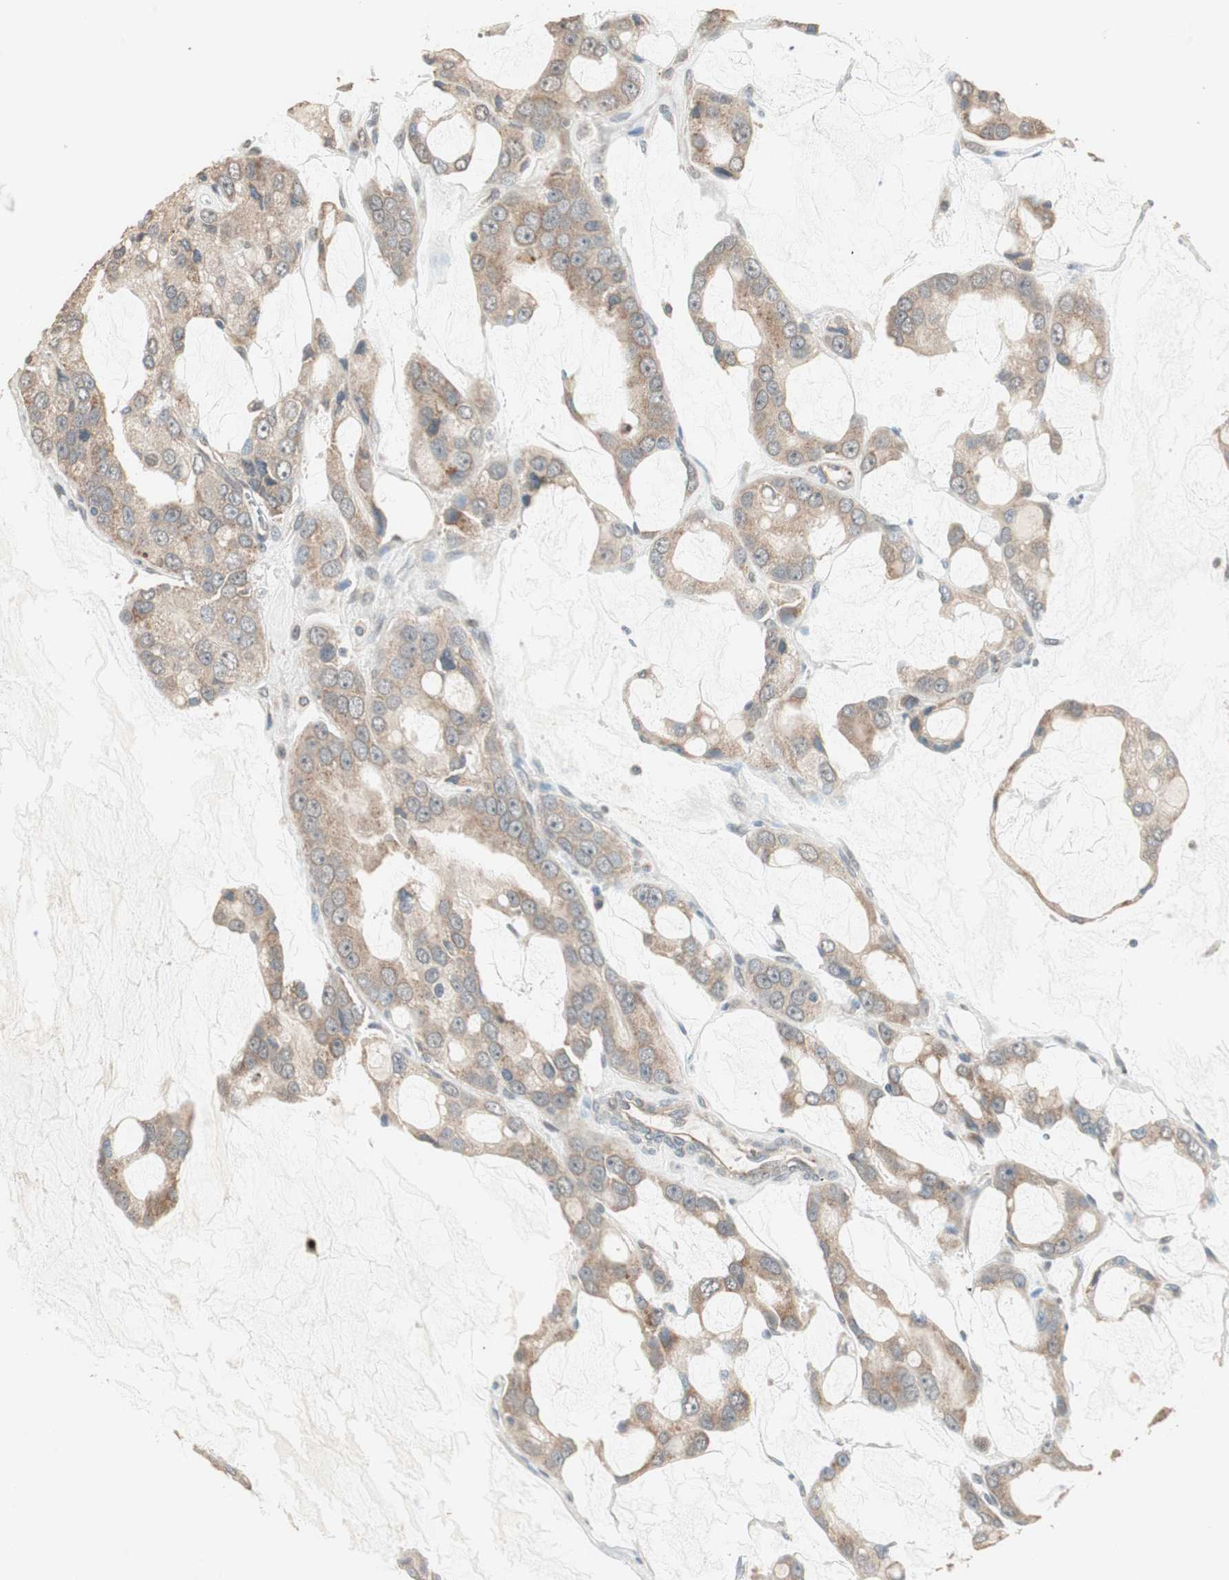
{"staining": {"intensity": "moderate", "quantity": ">75%", "location": "cytoplasmic/membranous"}, "tissue": "prostate cancer", "cell_type": "Tumor cells", "image_type": "cancer", "snomed": [{"axis": "morphology", "description": "Adenocarcinoma, High grade"}, {"axis": "topography", "description": "Prostate"}], "caption": "Protein analysis of prostate high-grade adenocarcinoma tissue exhibits moderate cytoplasmic/membranous expression in about >75% of tumor cells.", "gene": "RARRES1", "patient": {"sex": "male", "age": 67}}